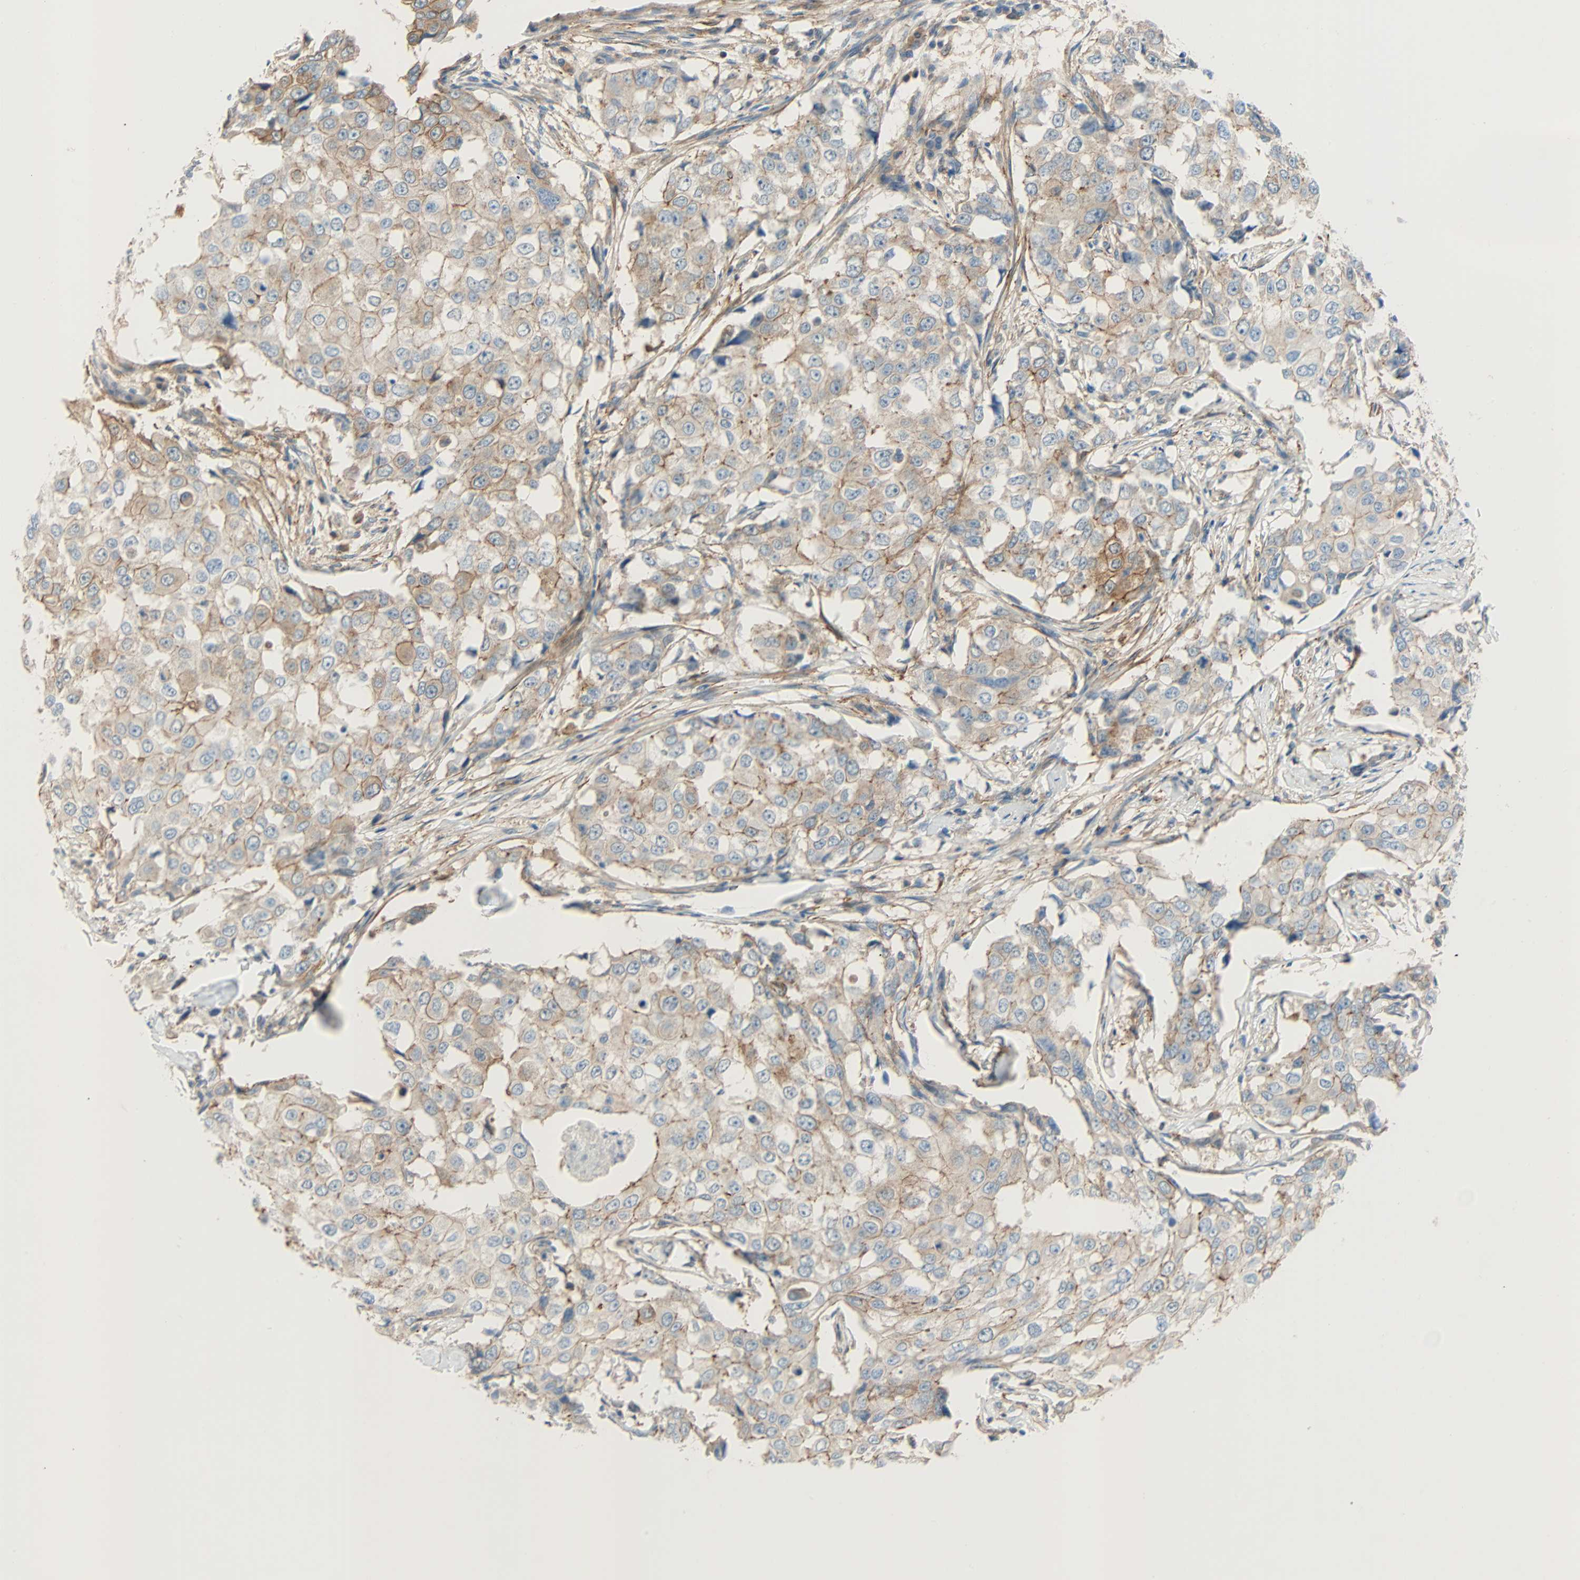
{"staining": {"intensity": "moderate", "quantity": ">75%", "location": "cytoplasmic/membranous"}, "tissue": "breast cancer", "cell_type": "Tumor cells", "image_type": "cancer", "snomed": [{"axis": "morphology", "description": "Duct carcinoma"}, {"axis": "topography", "description": "Breast"}], "caption": "This is an image of immunohistochemistry staining of breast cancer, which shows moderate expression in the cytoplasmic/membranous of tumor cells.", "gene": "TNFRSF12A", "patient": {"sex": "female", "age": 27}}